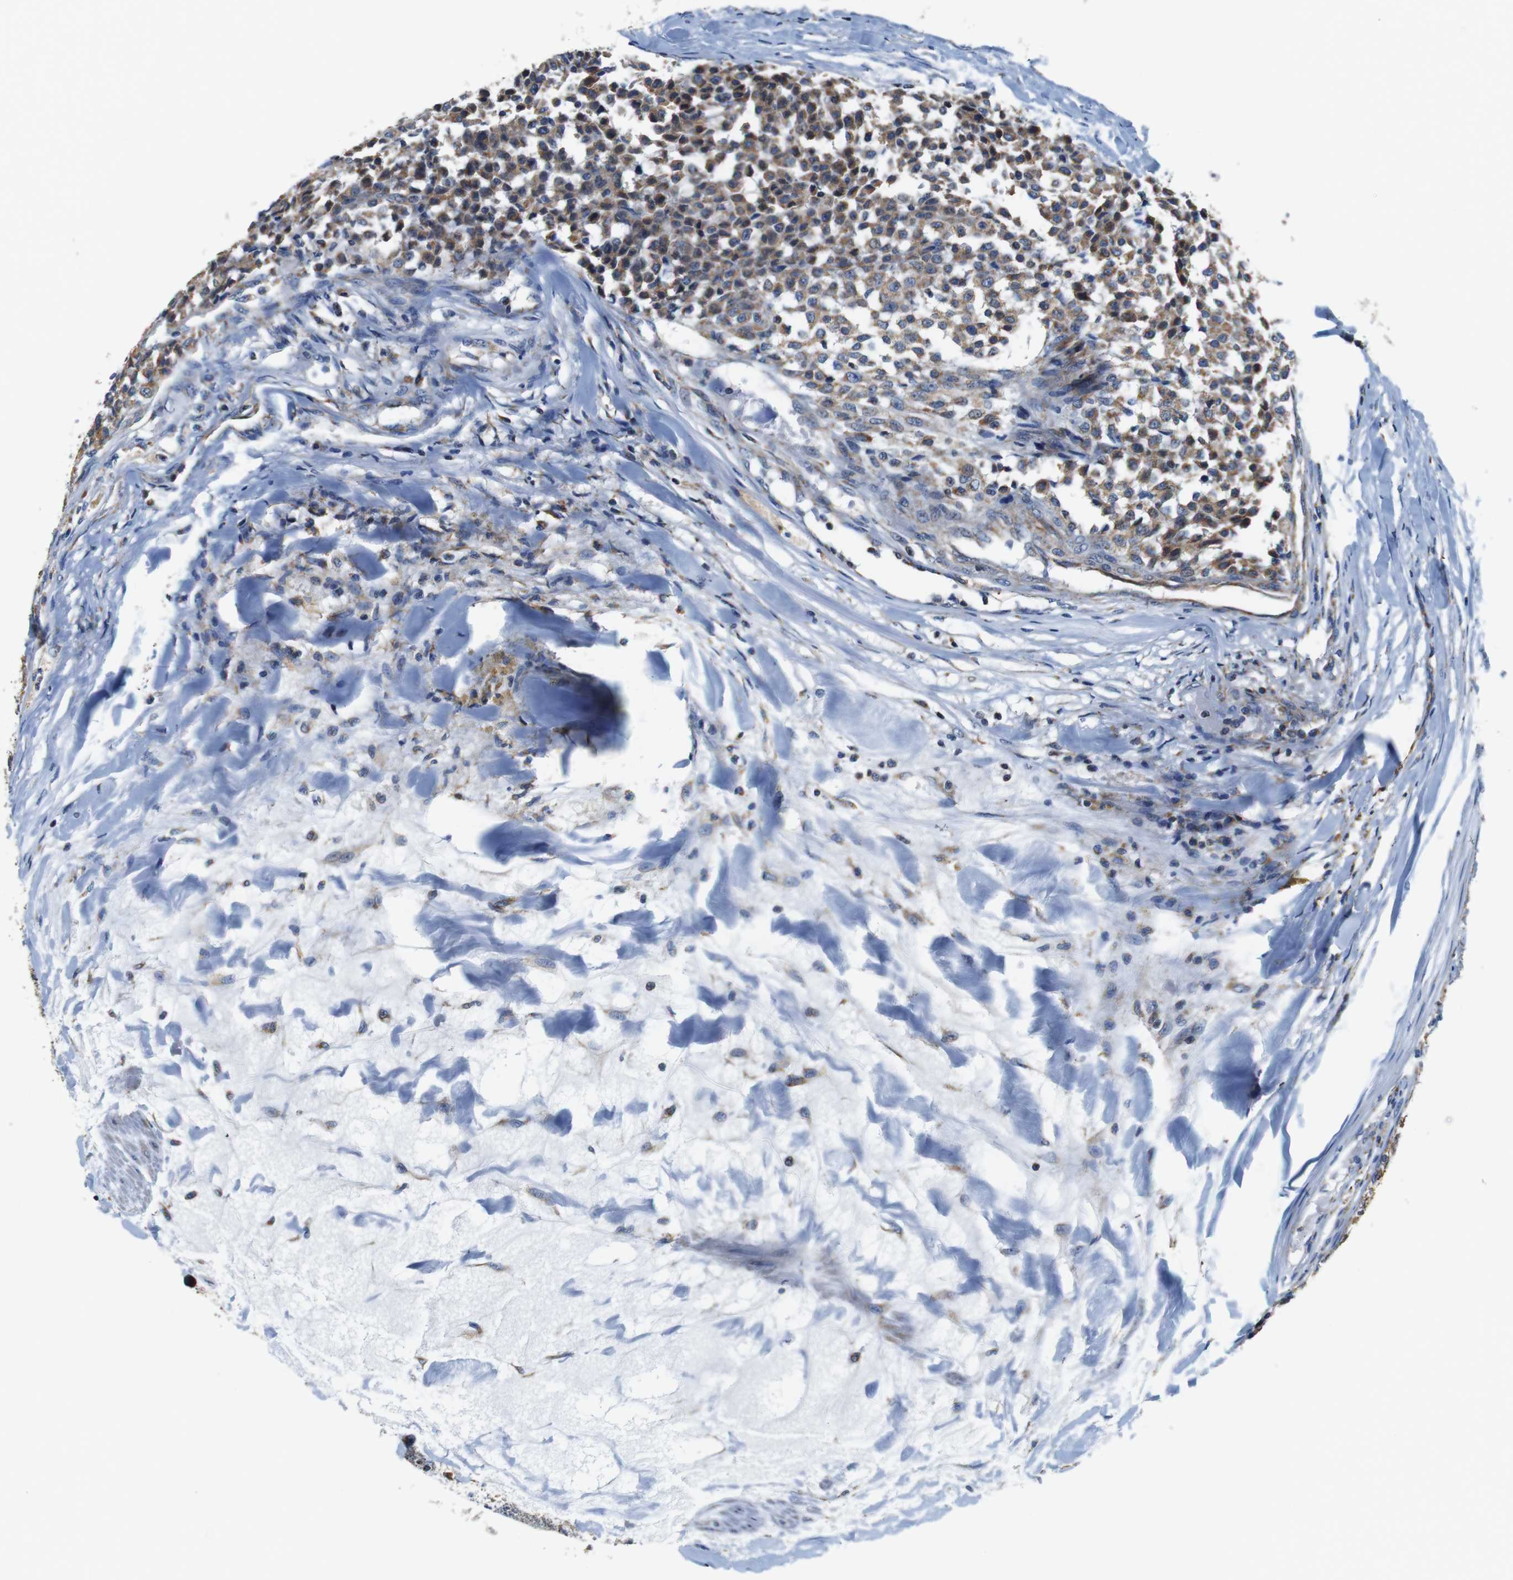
{"staining": {"intensity": "moderate", "quantity": ">75%", "location": "cytoplasmic/membranous"}, "tissue": "testis cancer", "cell_type": "Tumor cells", "image_type": "cancer", "snomed": [{"axis": "morphology", "description": "Seminoma, NOS"}, {"axis": "topography", "description": "Testis"}], "caption": "Testis cancer stained with a brown dye reveals moderate cytoplasmic/membranous positive expression in approximately >75% of tumor cells.", "gene": "LRP4", "patient": {"sex": "male", "age": 59}}